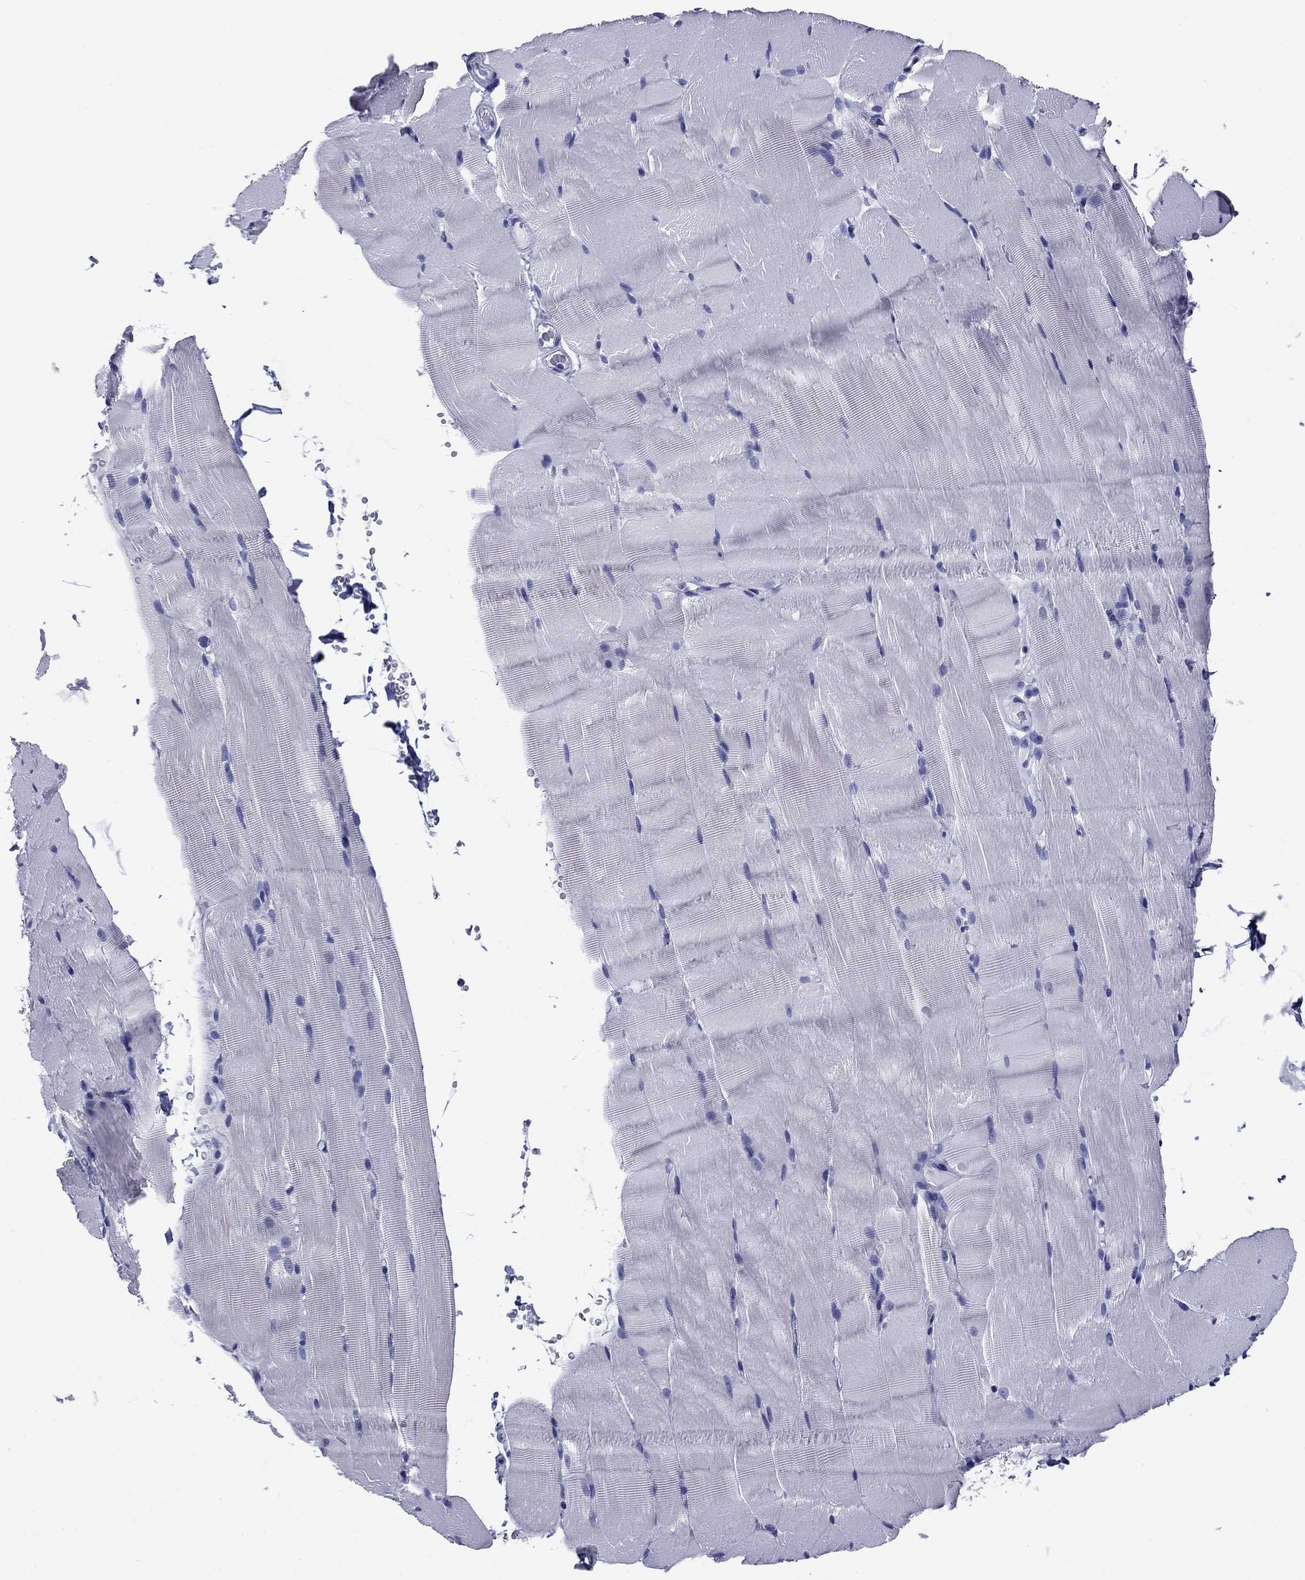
{"staining": {"intensity": "negative", "quantity": "none", "location": "none"}, "tissue": "skeletal muscle", "cell_type": "Myocytes", "image_type": "normal", "snomed": [{"axis": "morphology", "description": "Normal tissue, NOS"}, {"axis": "topography", "description": "Skeletal muscle"}], "caption": "A photomicrograph of human skeletal muscle is negative for staining in myocytes. (Brightfield microscopy of DAB (3,3'-diaminobenzidine) immunohistochemistry (IHC) at high magnification).", "gene": "NPPA", "patient": {"sex": "female", "age": 37}}